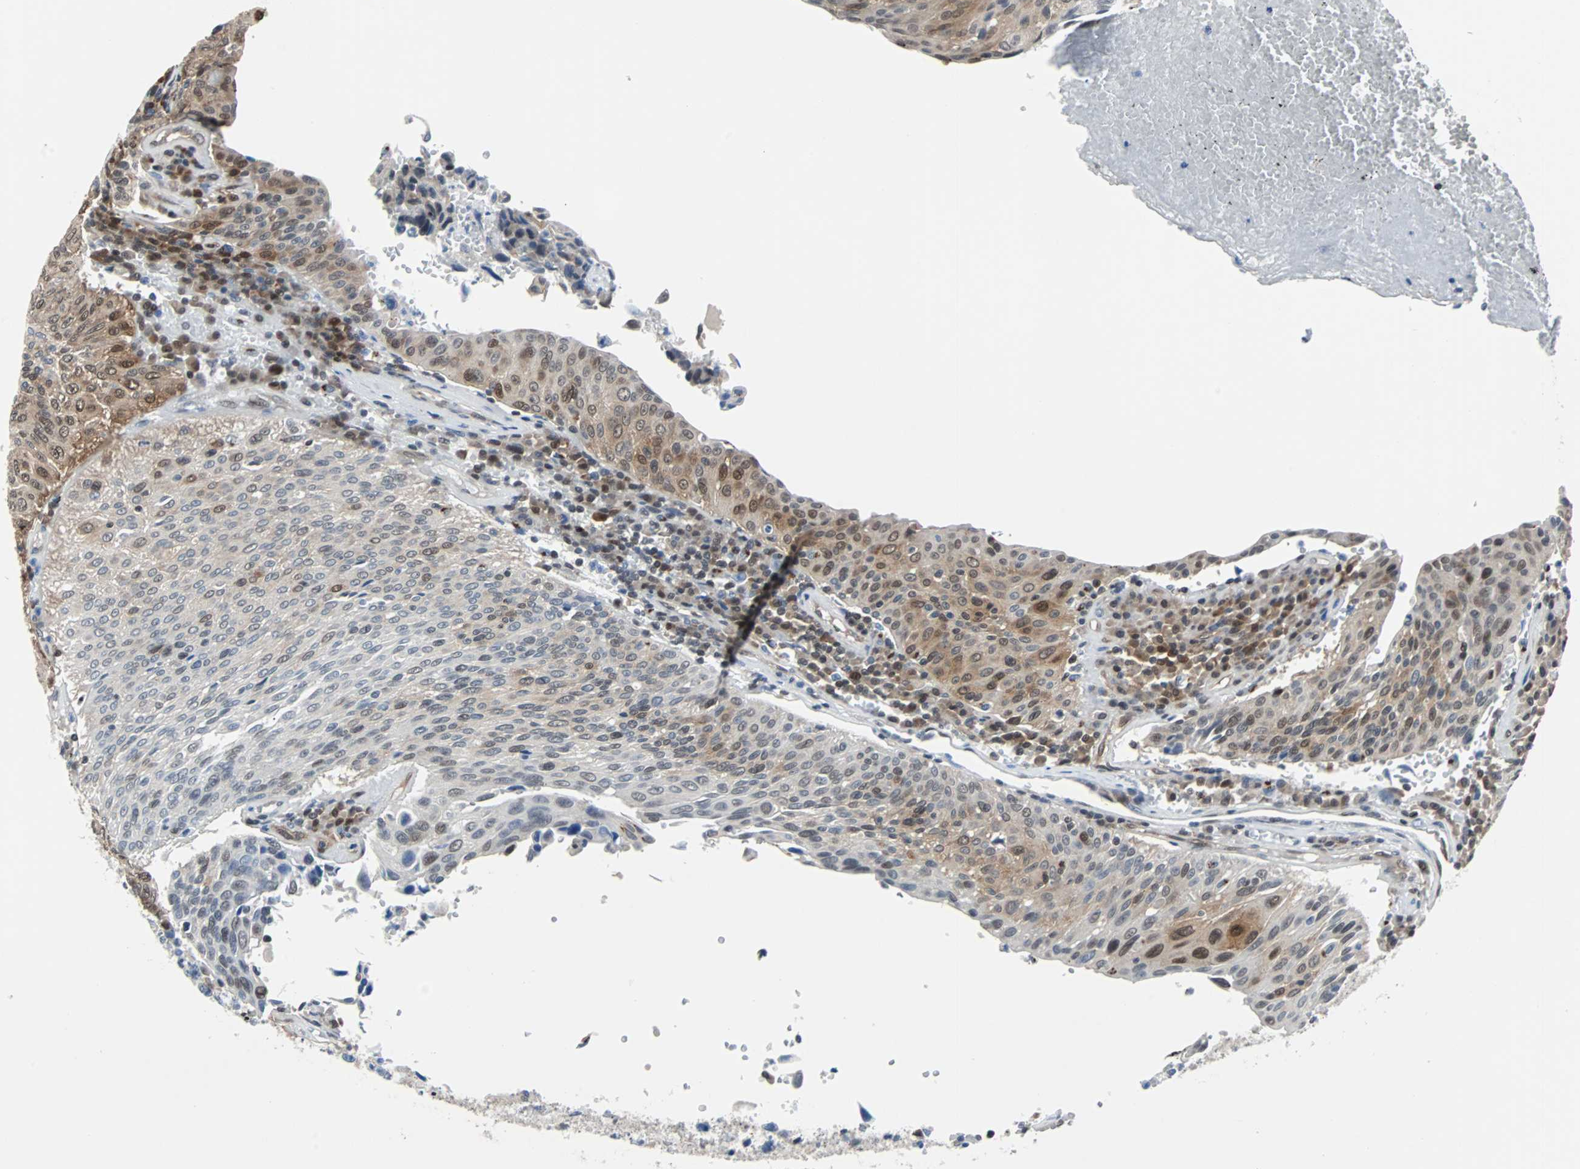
{"staining": {"intensity": "moderate", "quantity": "25%-75%", "location": "cytoplasmic/membranous,nuclear"}, "tissue": "urothelial cancer", "cell_type": "Tumor cells", "image_type": "cancer", "snomed": [{"axis": "morphology", "description": "Urothelial carcinoma, High grade"}, {"axis": "topography", "description": "Urinary bladder"}], "caption": "Human urothelial cancer stained with a brown dye reveals moderate cytoplasmic/membranous and nuclear positive positivity in about 25%-75% of tumor cells.", "gene": "MAP2K6", "patient": {"sex": "male", "age": 66}}